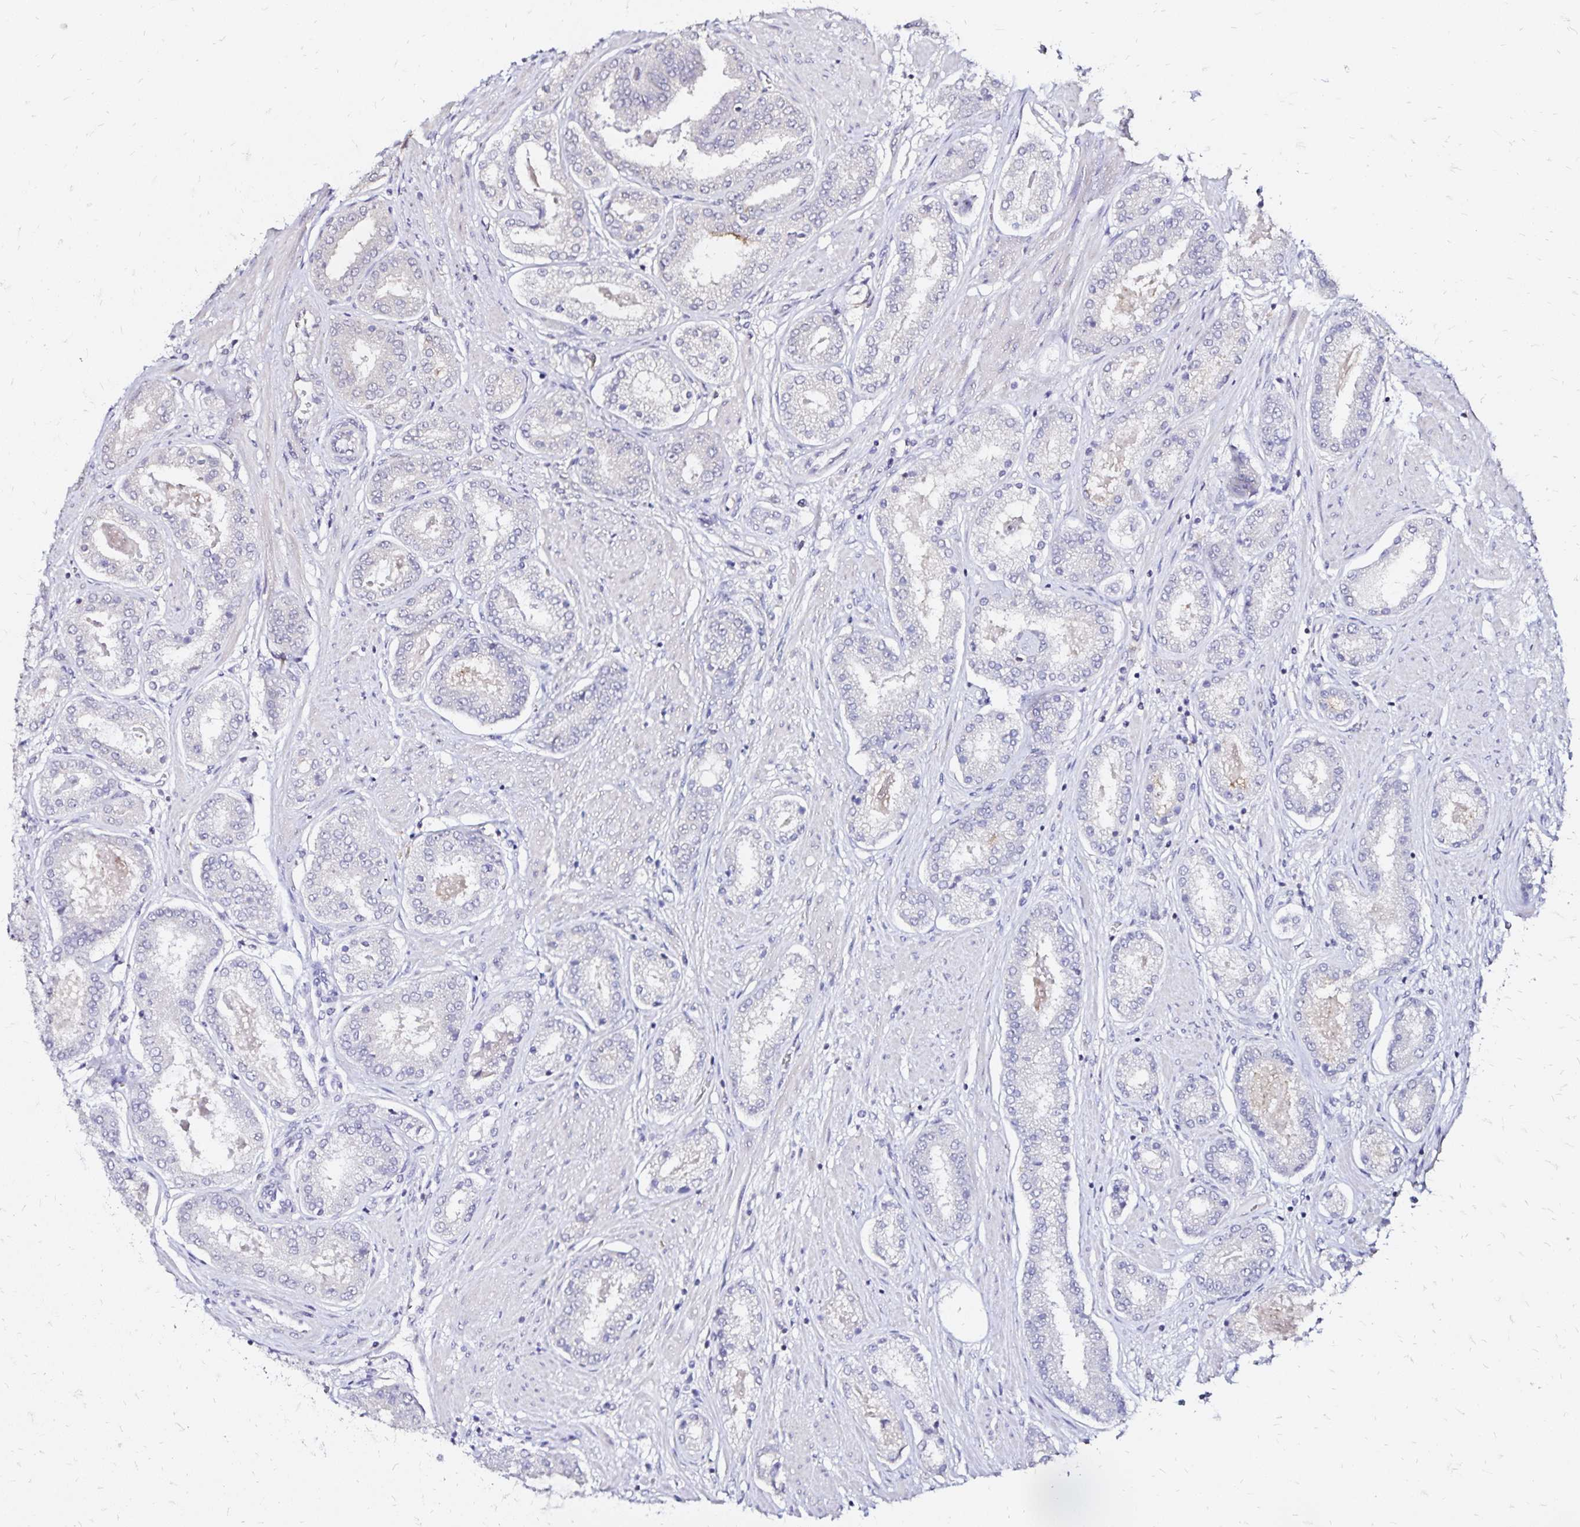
{"staining": {"intensity": "negative", "quantity": "none", "location": "none"}, "tissue": "prostate cancer", "cell_type": "Tumor cells", "image_type": "cancer", "snomed": [{"axis": "morphology", "description": "Adenocarcinoma, High grade"}, {"axis": "topography", "description": "Prostate"}], "caption": "This is an IHC image of human adenocarcinoma (high-grade) (prostate). There is no expression in tumor cells.", "gene": "SLC5A1", "patient": {"sex": "male", "age": 63}}